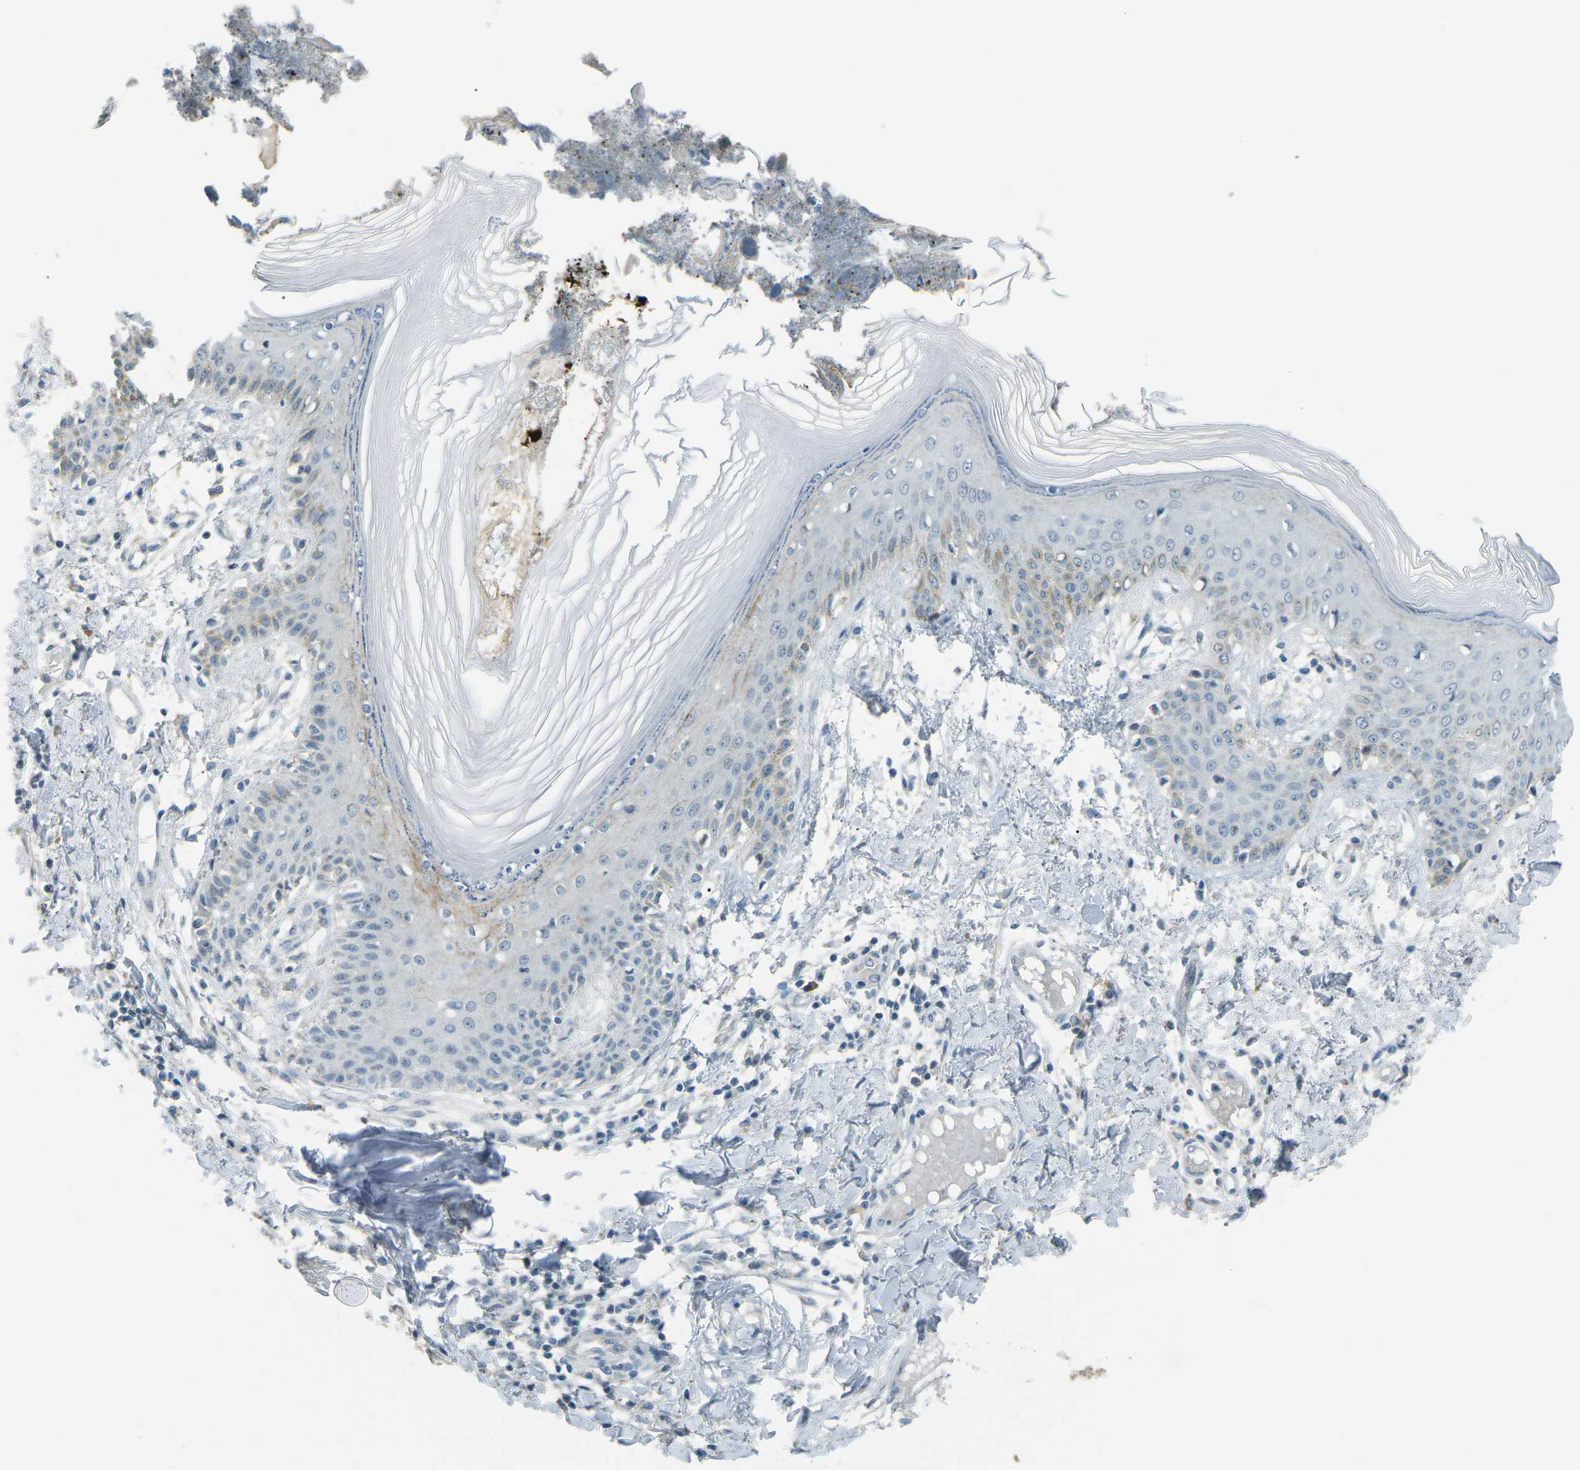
{"staining": {"intensity": "negative", "quantity": "none", "location": "none"}, "tissue": "skin", "cell_type": "Fibroblasts", "image_type": "normal", "snomed": [{"axis": "morphology", "description": "Normal tissue, NOS"}, {"axis": "topography", "description": "Skin"}], "caption": "DAB immunohistochemical staining of benign skin reveals no significant expression in fibroblasts. (DAB (3,3'-diaminobenzidine) immunohistochemistry, high magnification).", "gene": "PRKCA", "patient": {"sex": "male", "age": 53}}